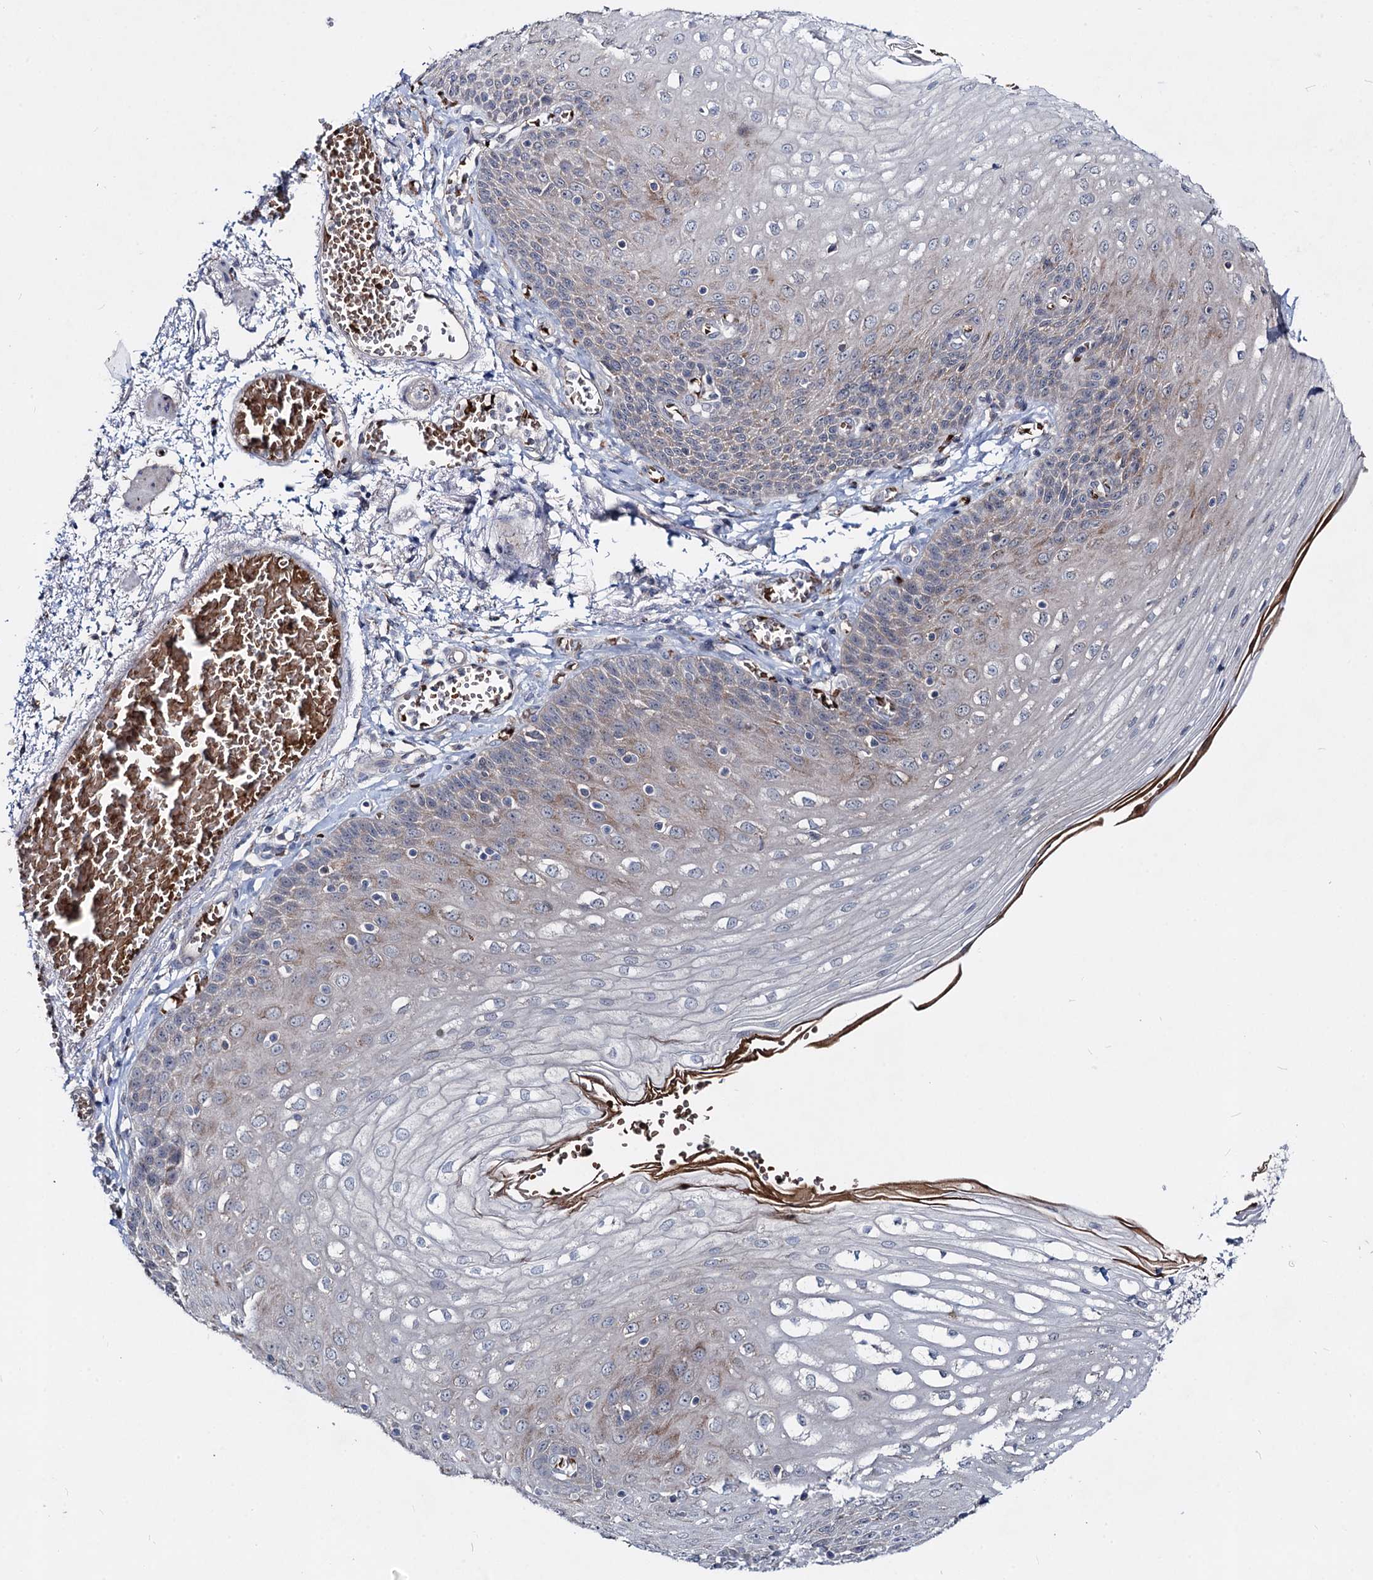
{"staining": {"intensity": "weak", "quantity": "<25%", "location": "cytoplasmic/membranous"}, "tissue": "esophagus", "cell_type": "Squamous epithelial cells", "image_type": "normal", "snomed": [{"axis": "morphology", "description": "Normal tissue, NOS"}, {"axis": "topography", "description": "Esophagus"}], "caption": "Immunohistochemistry image of normal esophagus: esophagus stained with DAB (3,3'-diaminobenzidine) displays no significant protein staining in squamous epithelial cells.", "gene": "RNF6", "patient": {"sex": "male", "age": 81}}